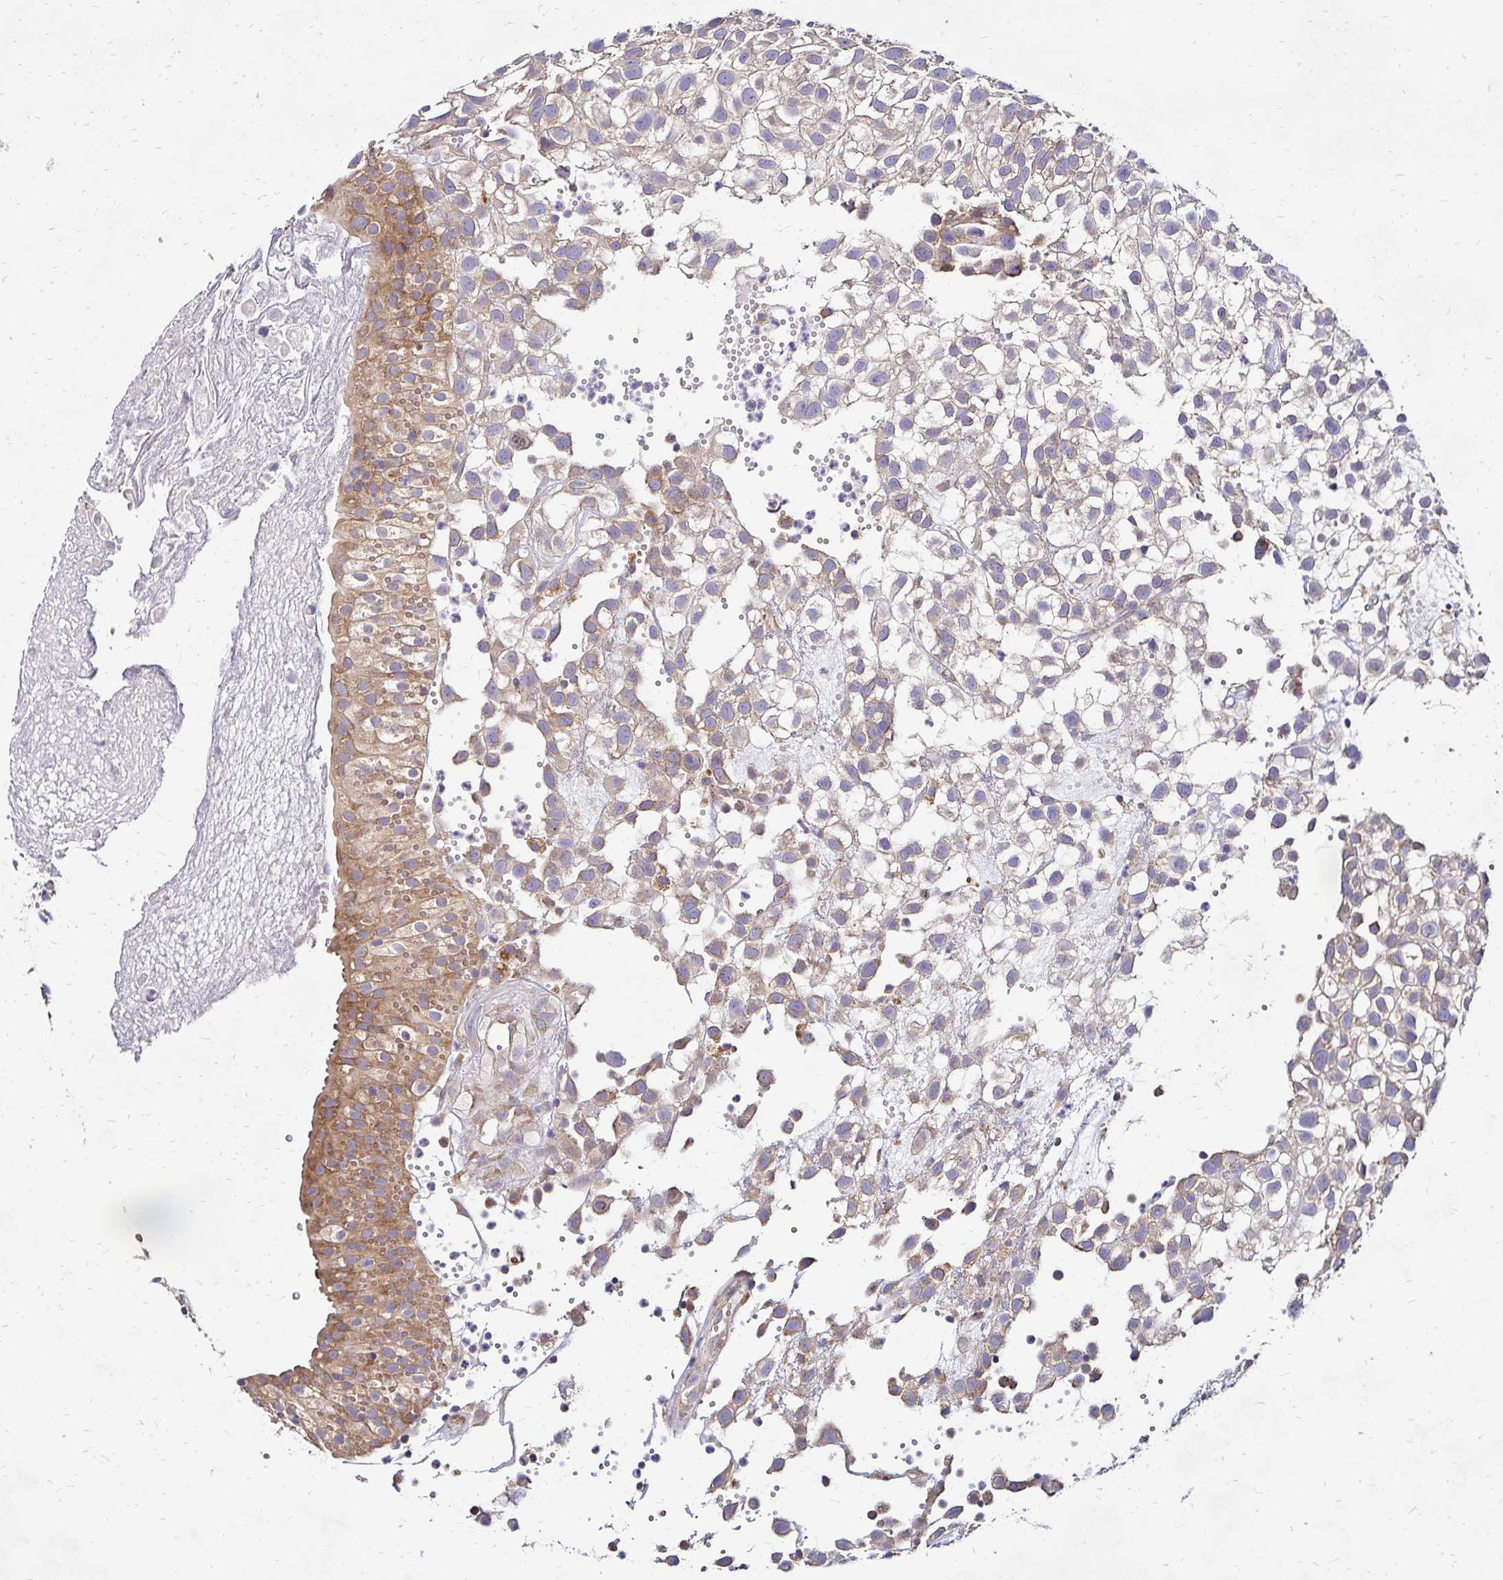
{"staining": {"intensity": "weak", "quantity": ">75%", "location": "cytoplasmic/membranous"}, "tissue": "urothelial cancer", "cell_type": "Tumor cells", "image_type": "cancer", "snomed": [{"axis": "morphology", "description": "Urothelial carcinoma, High grade"}, {"axis": "topography", "description": "Urinary bladder"}], "caption": "Protein staining of urothelial cancer tissue displays weak cytoplasmic/membranous staining in about >75% of tumor cells.", "gene": "IDUA", "patient": {"sex": "male", "age": 56}}